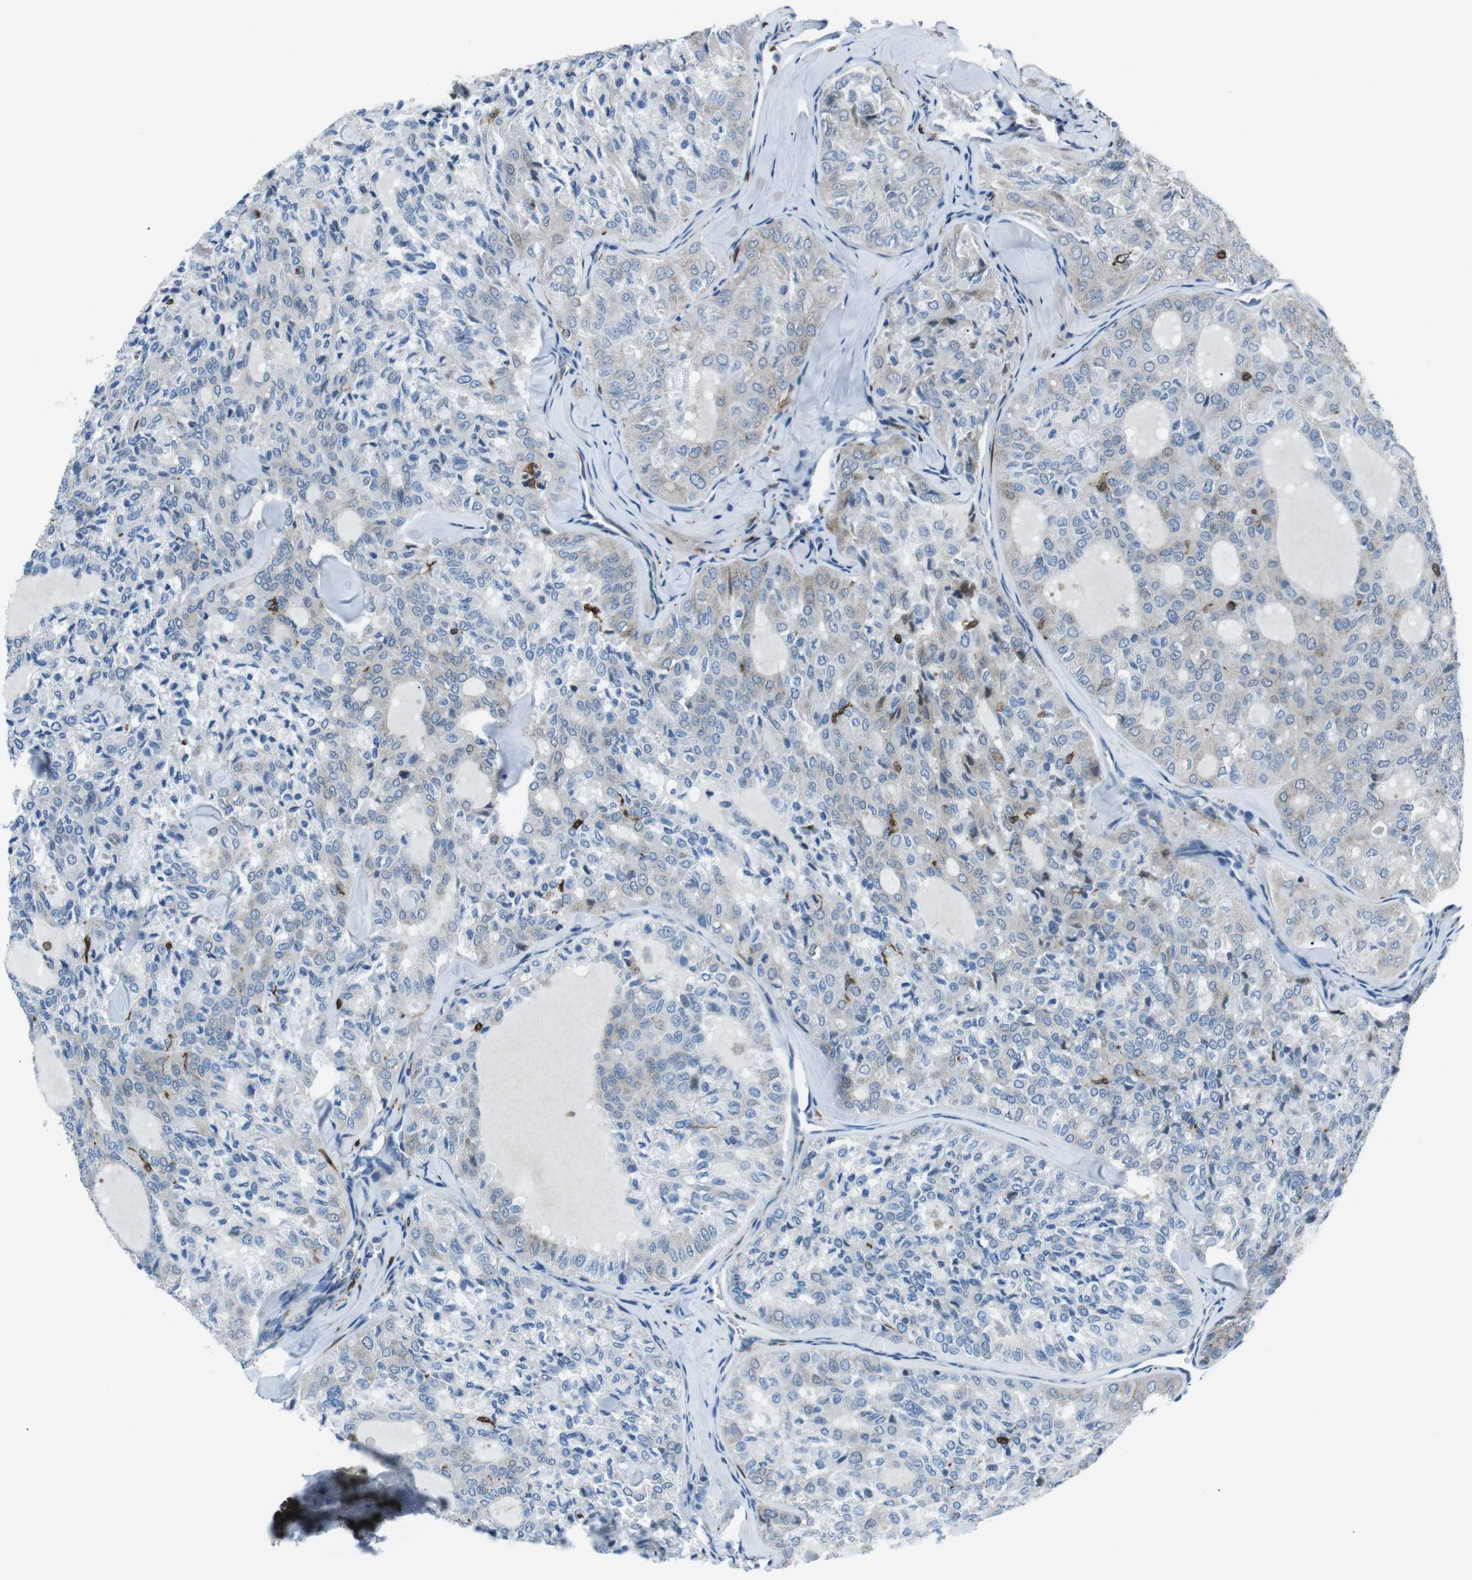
{"staining": {"intensity": "weak", "quantity": "<25%", "location": "cytoplasmic/membranous"}, "tissue": "thyroid cancer", "cell_type": "Tumor cells", "image_type": "cancer", "snomed": [{"axis": "morphology", "description": "Follicular adenoma carcinoma, NOS"}, {"axis": "topography", "description": "Thyroid gland"}], "caption": "The immunohistochemistry (IHC) histopathology image has no significant positivity in tumor cells of follicular adenoma carcinoma (thyroid) tissue.", "gene": "BLNK", "patient": {"sex": "male", "age": 75}}